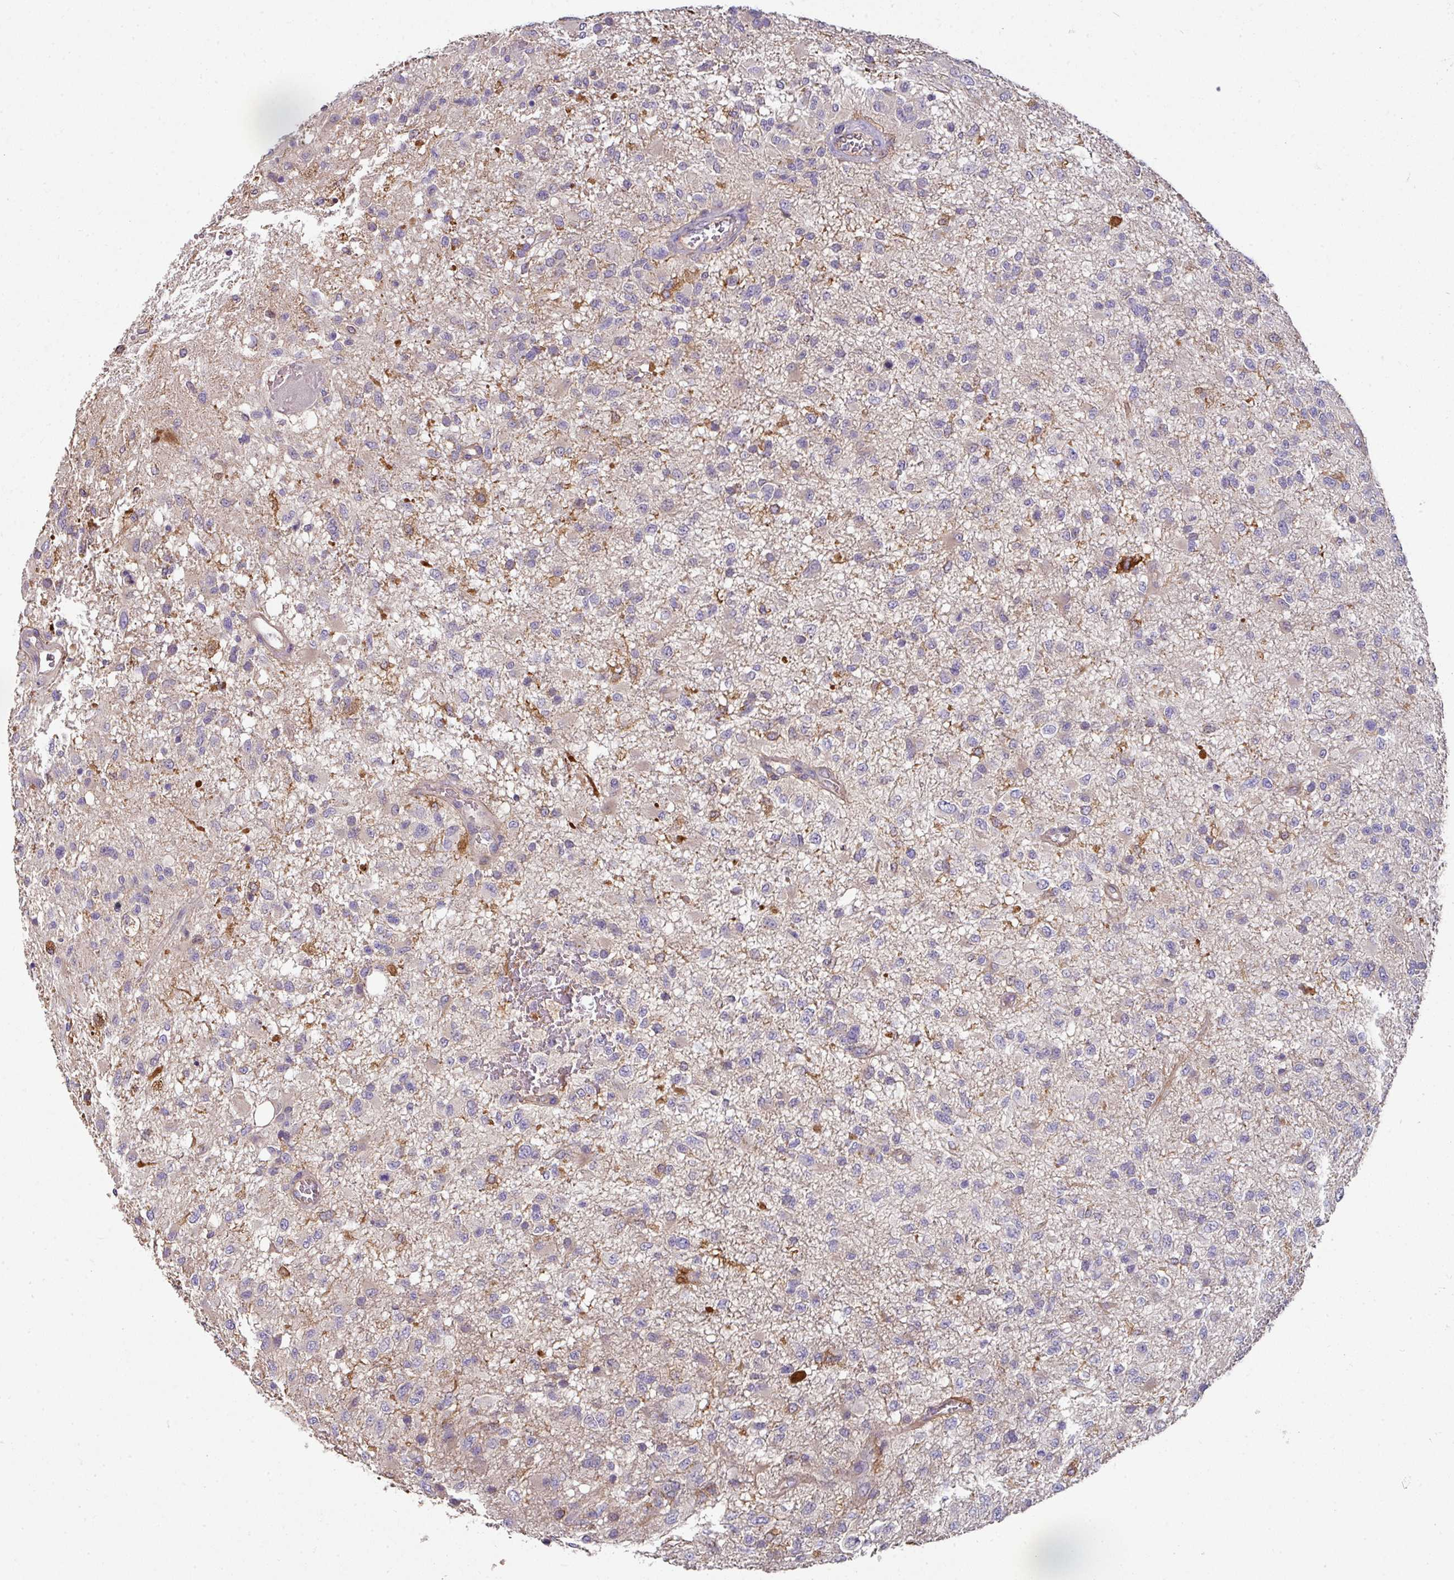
{"staining": {"intensity": "negative", "quantity": "none", "location": "none"}, "tissue": "glioma", "cell_type": "Tumor cells", "image_type": "cancer", "snomed": [{"axis": "morphology", "description": "Glioma, malignant, High grade"}, {"axis": "topography", "description": "Brain"}], "caption": "Glioma was stained to show a protein in brown. There is no significant staining in tumor cells.", "gene": "C4orf48", "patient": {"sex": "female", "age": 74}}